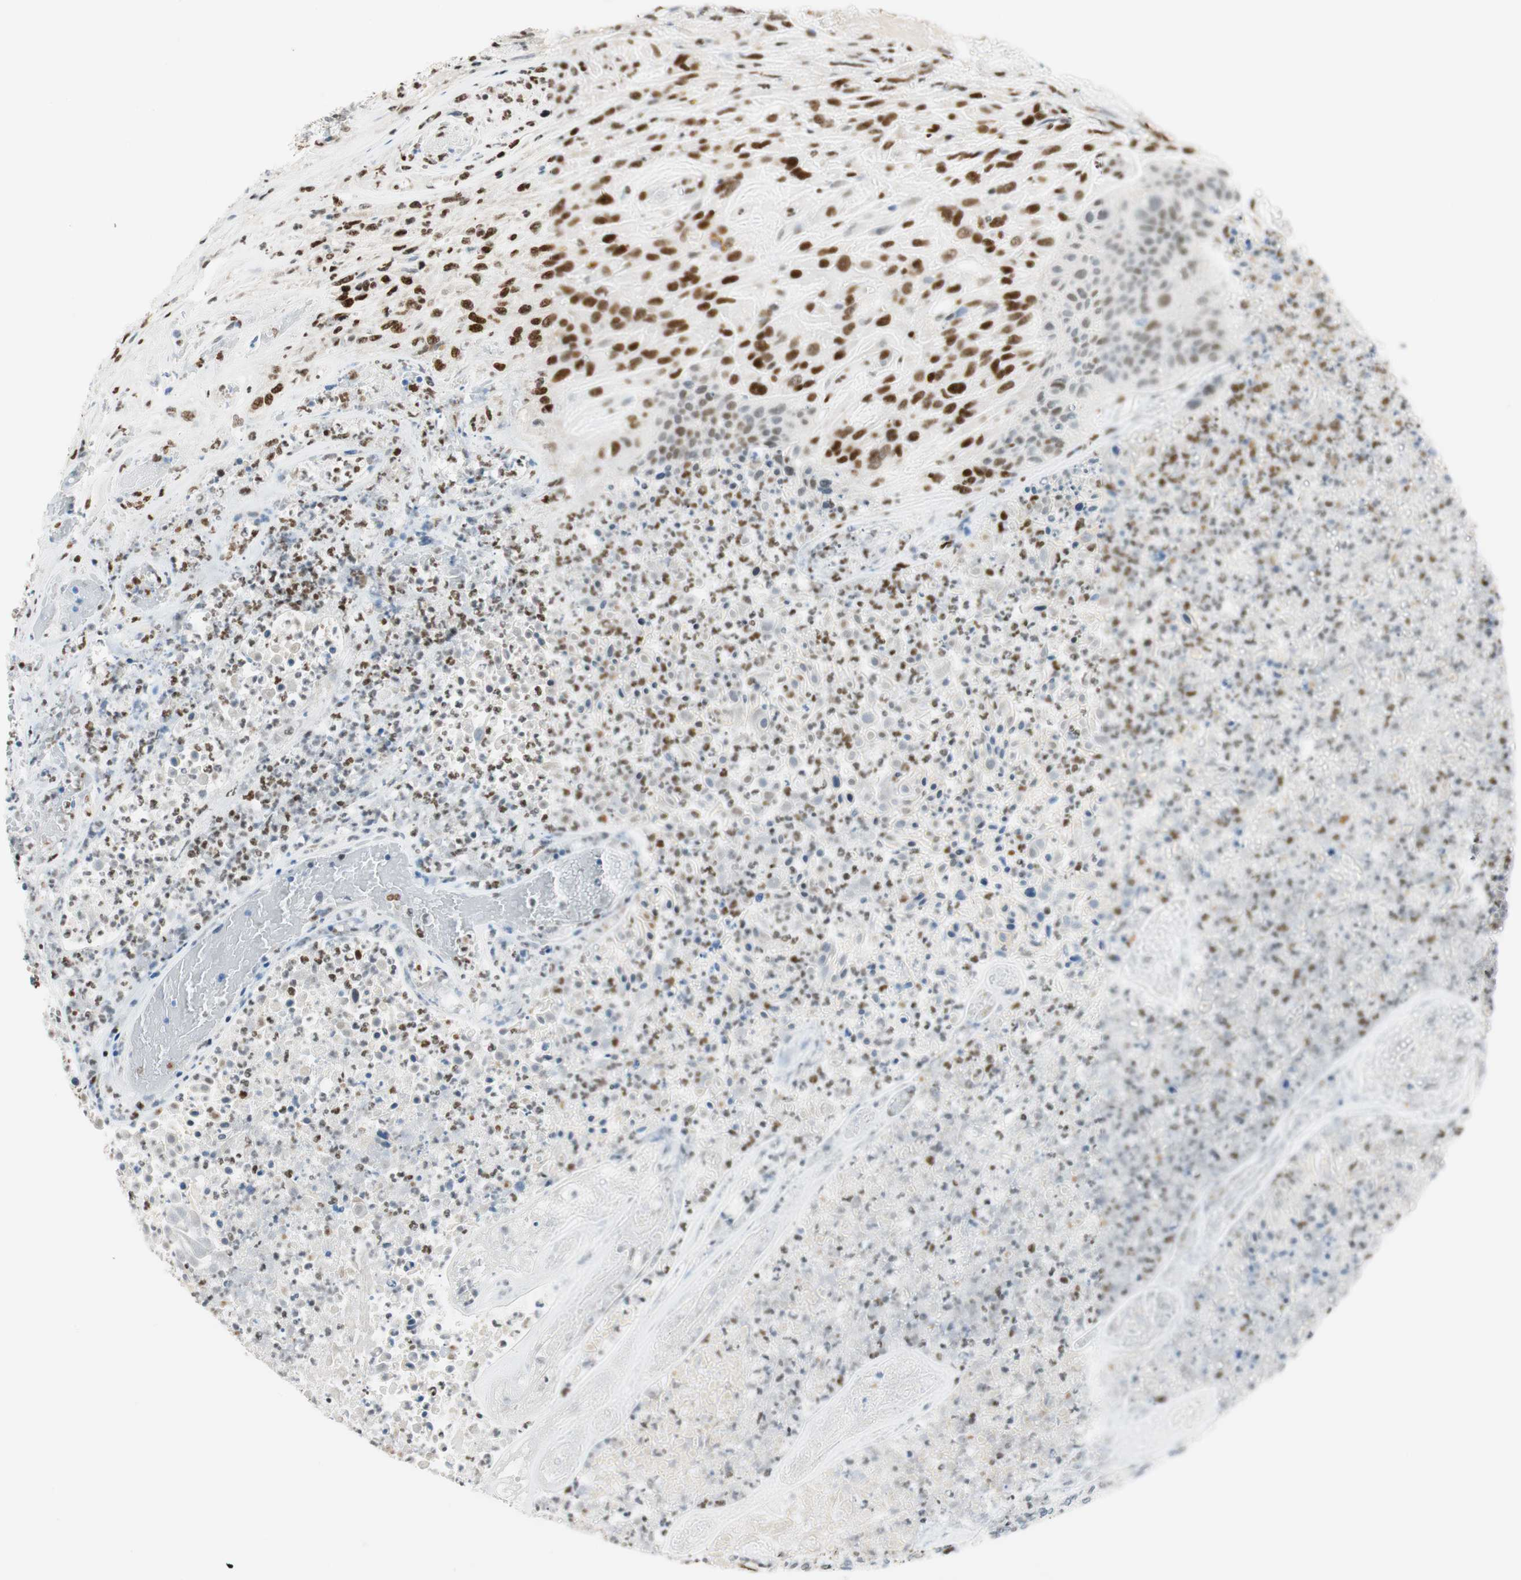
{"staining": {"intensity": "strong", "quantity": "25%-75%", "location": "nuclear"}, "tissue": "urothelial cancer", "cell_type": "Tumor cells", "image_type": "cancer", "snomed": [{"axis": "morphology", "description": "Urothelial carcinoma, High grade"}, {"axis": "topography", "description": "Urinary bladder"}], "caption": "Urothelial carcinoma (high-grade) tissue demonstrates strong nuclear positivity in approximately 25%-75% of tumor cells", "gene": "EZH2", "patient": {"sex": "male", "age": 66}}